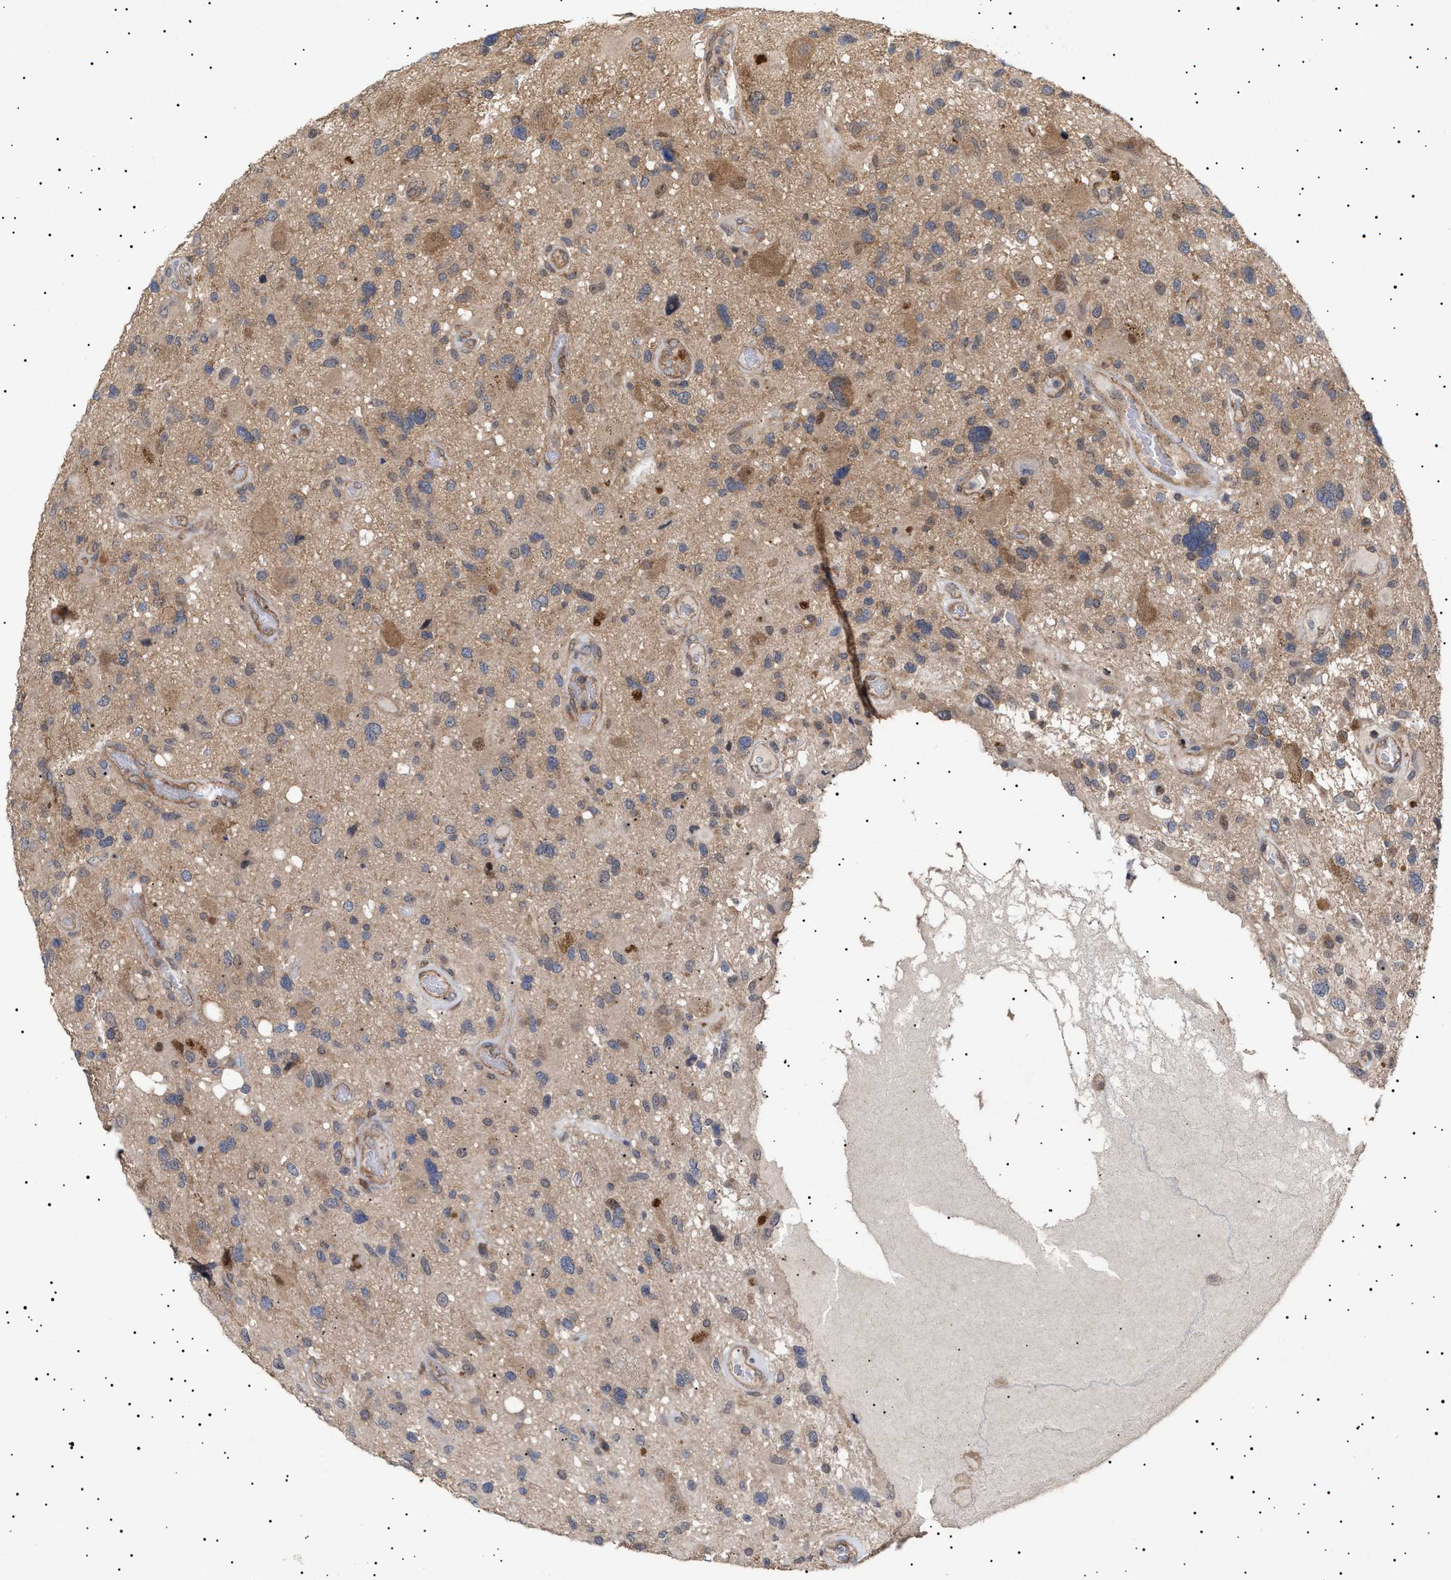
{"staining": {"intensity": "moderate", "quantity": ">75%", "location": "cytoplasmic/membranous"}, "tissue": "glioma", "cell_type": "Tumor cells", "image_type": "cancer", "snomed": [{"axis": "morphology", "description": "Glioma, malignant, High grade"}, {"axis": "topography", "description": "Brain"}], "caption": "Immunohistochemical staining of human malignant high-grade glioma displays medium levels of moderate cytoplasmic/membranous staining in about >75% of tumor cells.", "gene": "NPLOC4", "patient": {"sex": "male", "age": 33}}